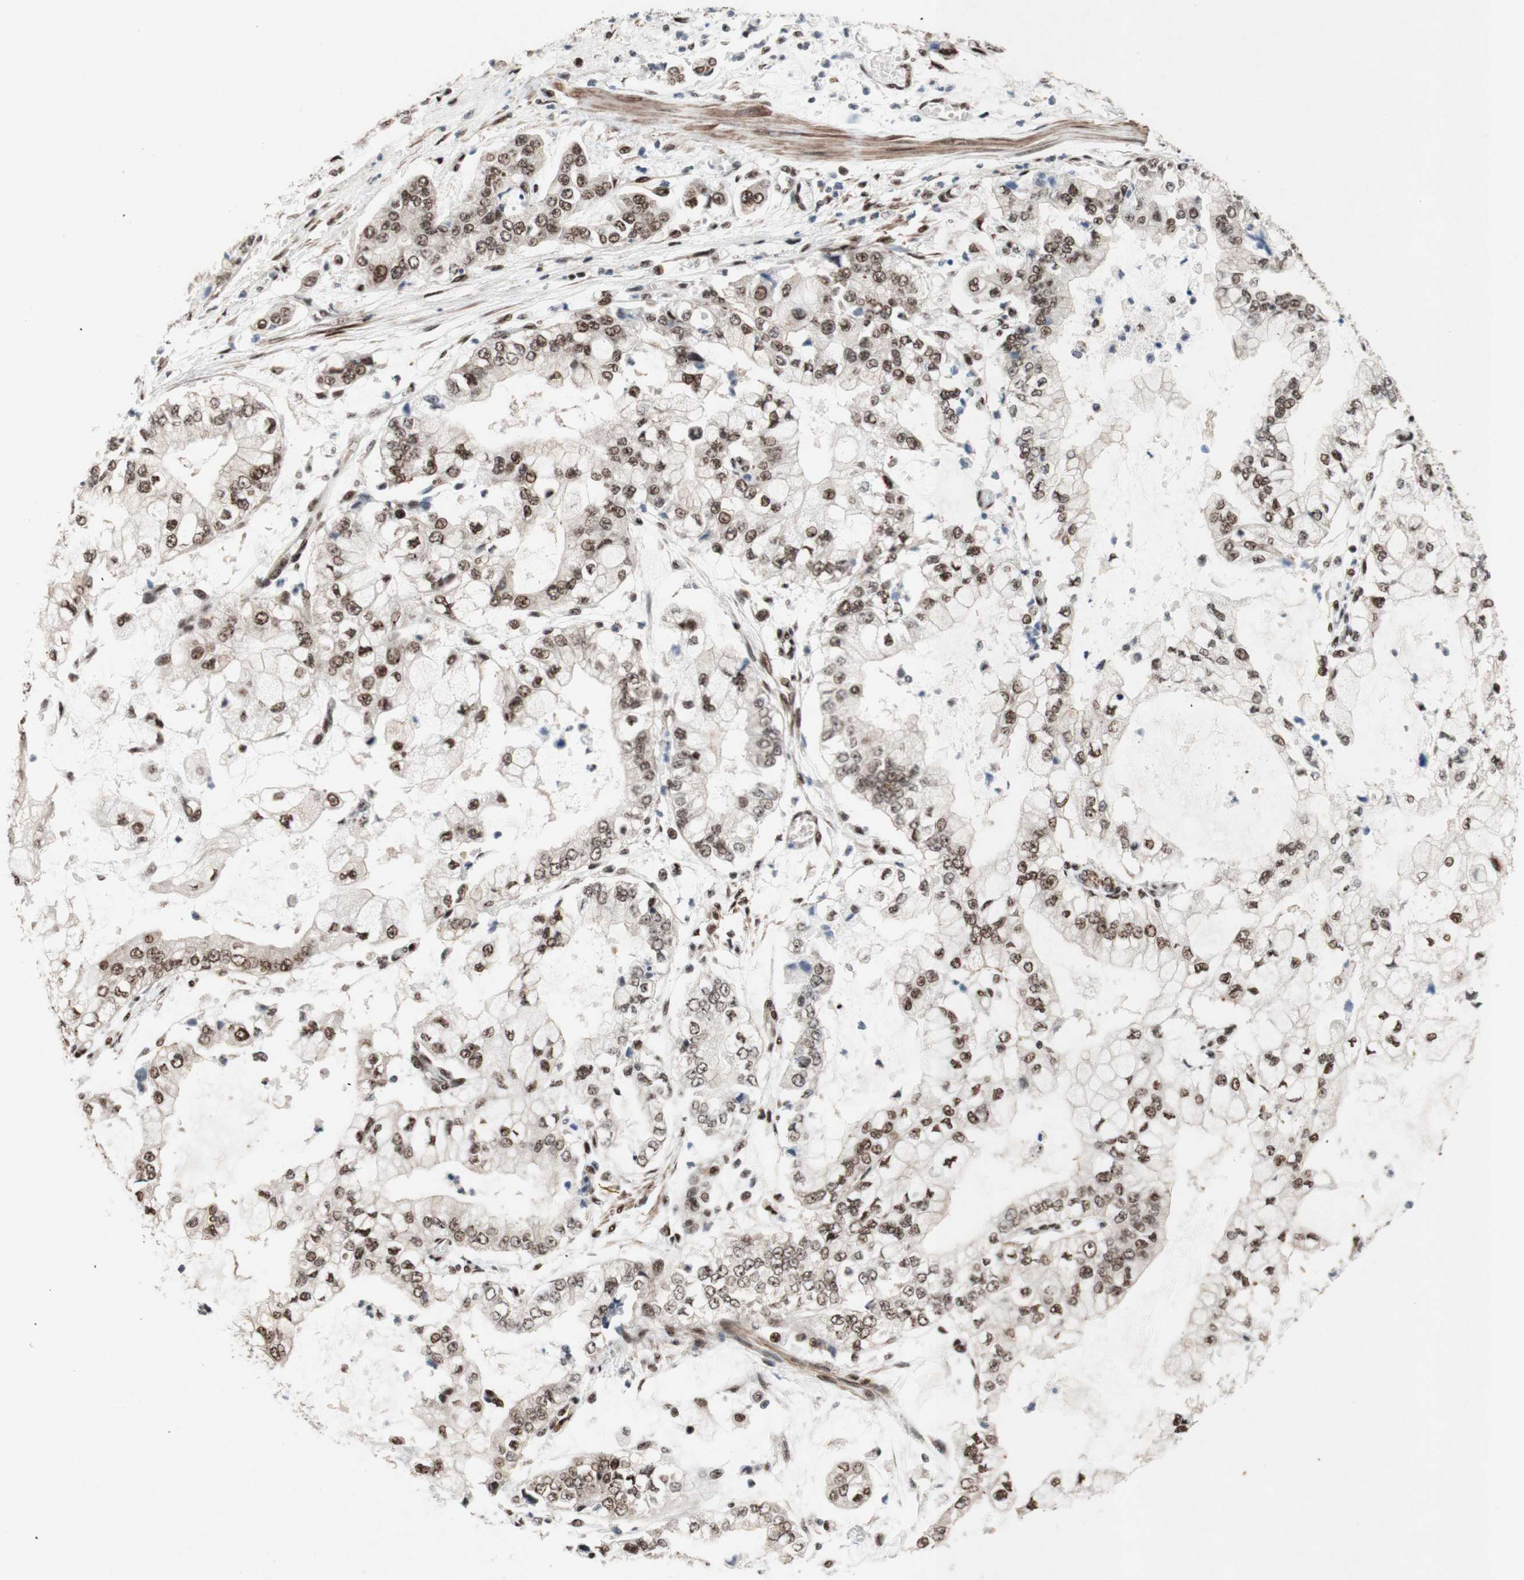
{"staining": {"intensity": "moderate", "quantity": ">75%", "location": "nuclear"}, "tissue": "stomach cancer", "cell_type": "Tumor cells", "image_type": "cancer", "snomed": [{"axis": "morphology", "description": "Adenocarcinoma, NOS"}, {"axis": "topography", "description": "Stomach"}], "caption": "Immunohistochemistry (IHC) histopathology image of neoplastic tissue: human adenocarcinoma (stomach) stained using IHC reveals medium levels of moderate protein expression localized specifically in the nuclear of tumor cells, appearing as a nuclear brown color.", "gene": "TLE1", "patient": {"sex": "male", "age": 76}}